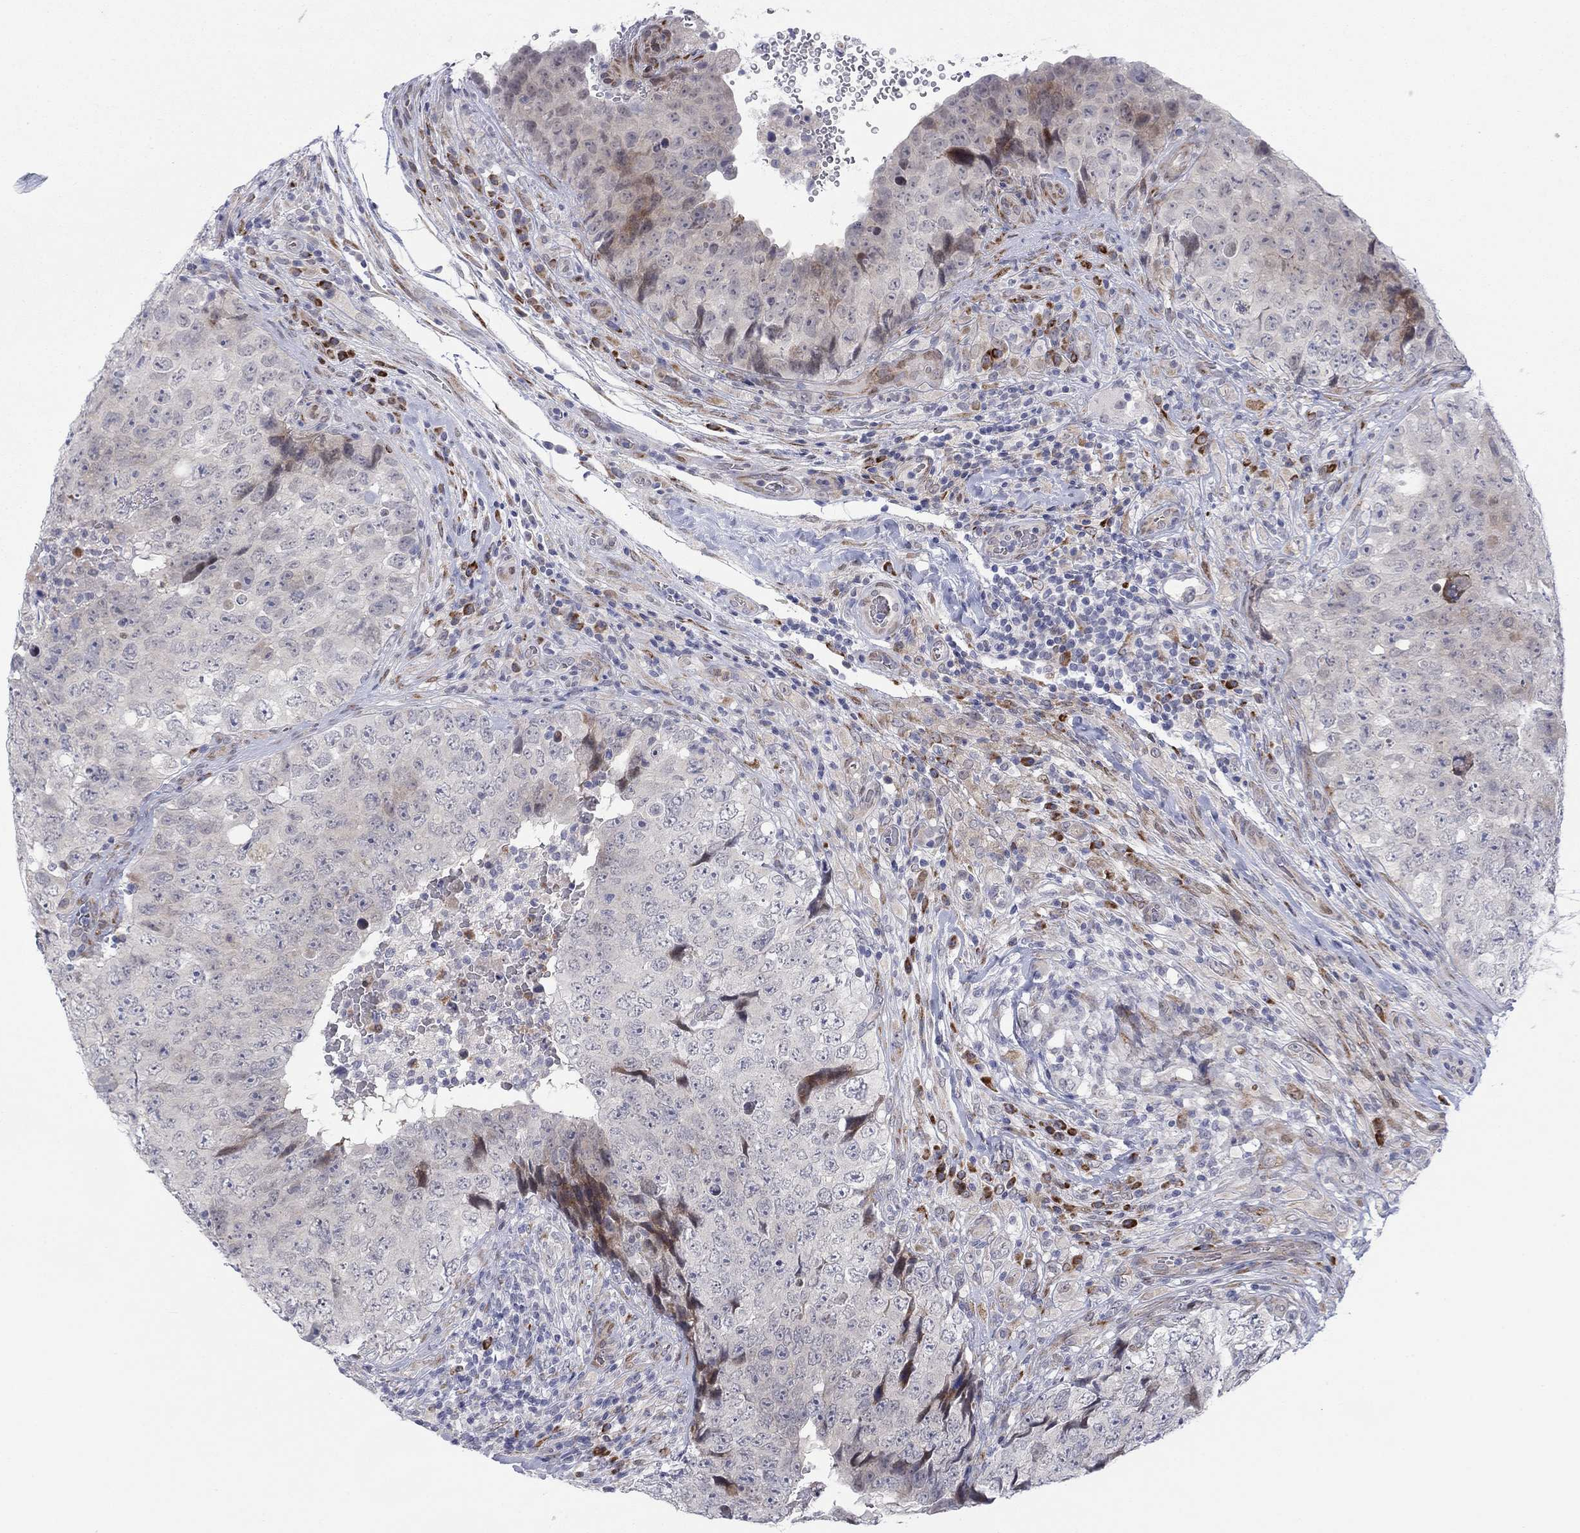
{"staining": {"intensity": "negative", "quantity": "none", "location": "none"}, "tissue": "testis cancer", "cell_type": "Tumor cells", "image_type": "cancer", "snomed": [{"axis": "morphology", "description": "Seminoma, NOS"}, {"axis": "topography", "description": "Testis"}], "caption": "Immunohistochemical staining of testis cancer (seminoma) demonstrates no significant staining in tumor cells.", "gene": "TTC21B", "patient": {"sex": "male", "age": 34}}